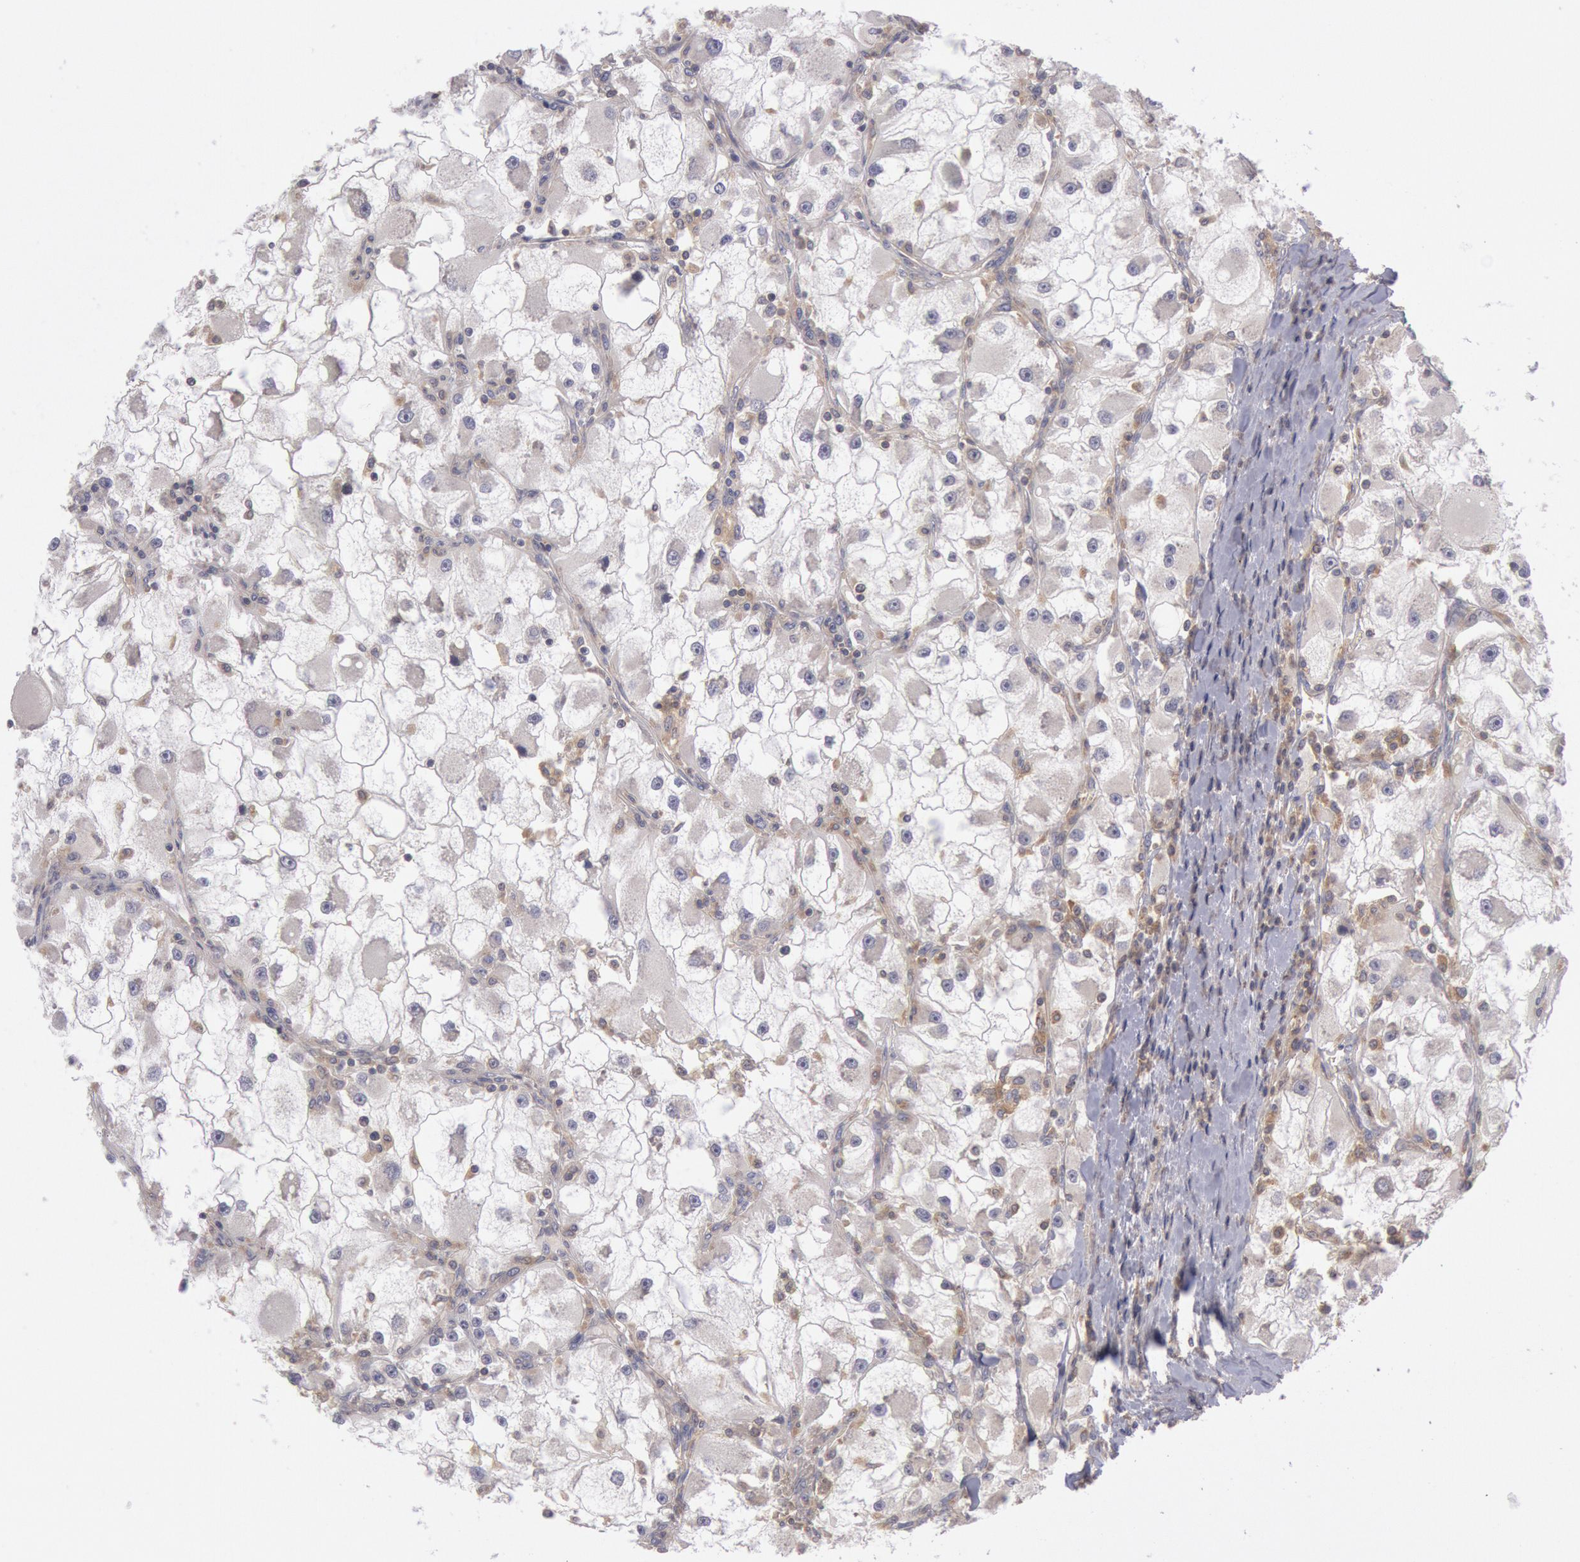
{"staining": {"intensity": "negative", "quantity": "none", "location": "none"}, "tissue": "renal cancer", "cell_type": "Tumor cells", "image_type": "cancer", "snomed": [{"axis": "morphology", "description": "Adenocarcinoma, NOS"}, {"axis": "topography", "description": "Kidney"}], "caption": "Immunohistochemistry of human renal cancer shows no positivity in tumor cells.", "gene": "PIK3R1", "patient": {"sex": "female", "age": 73}}